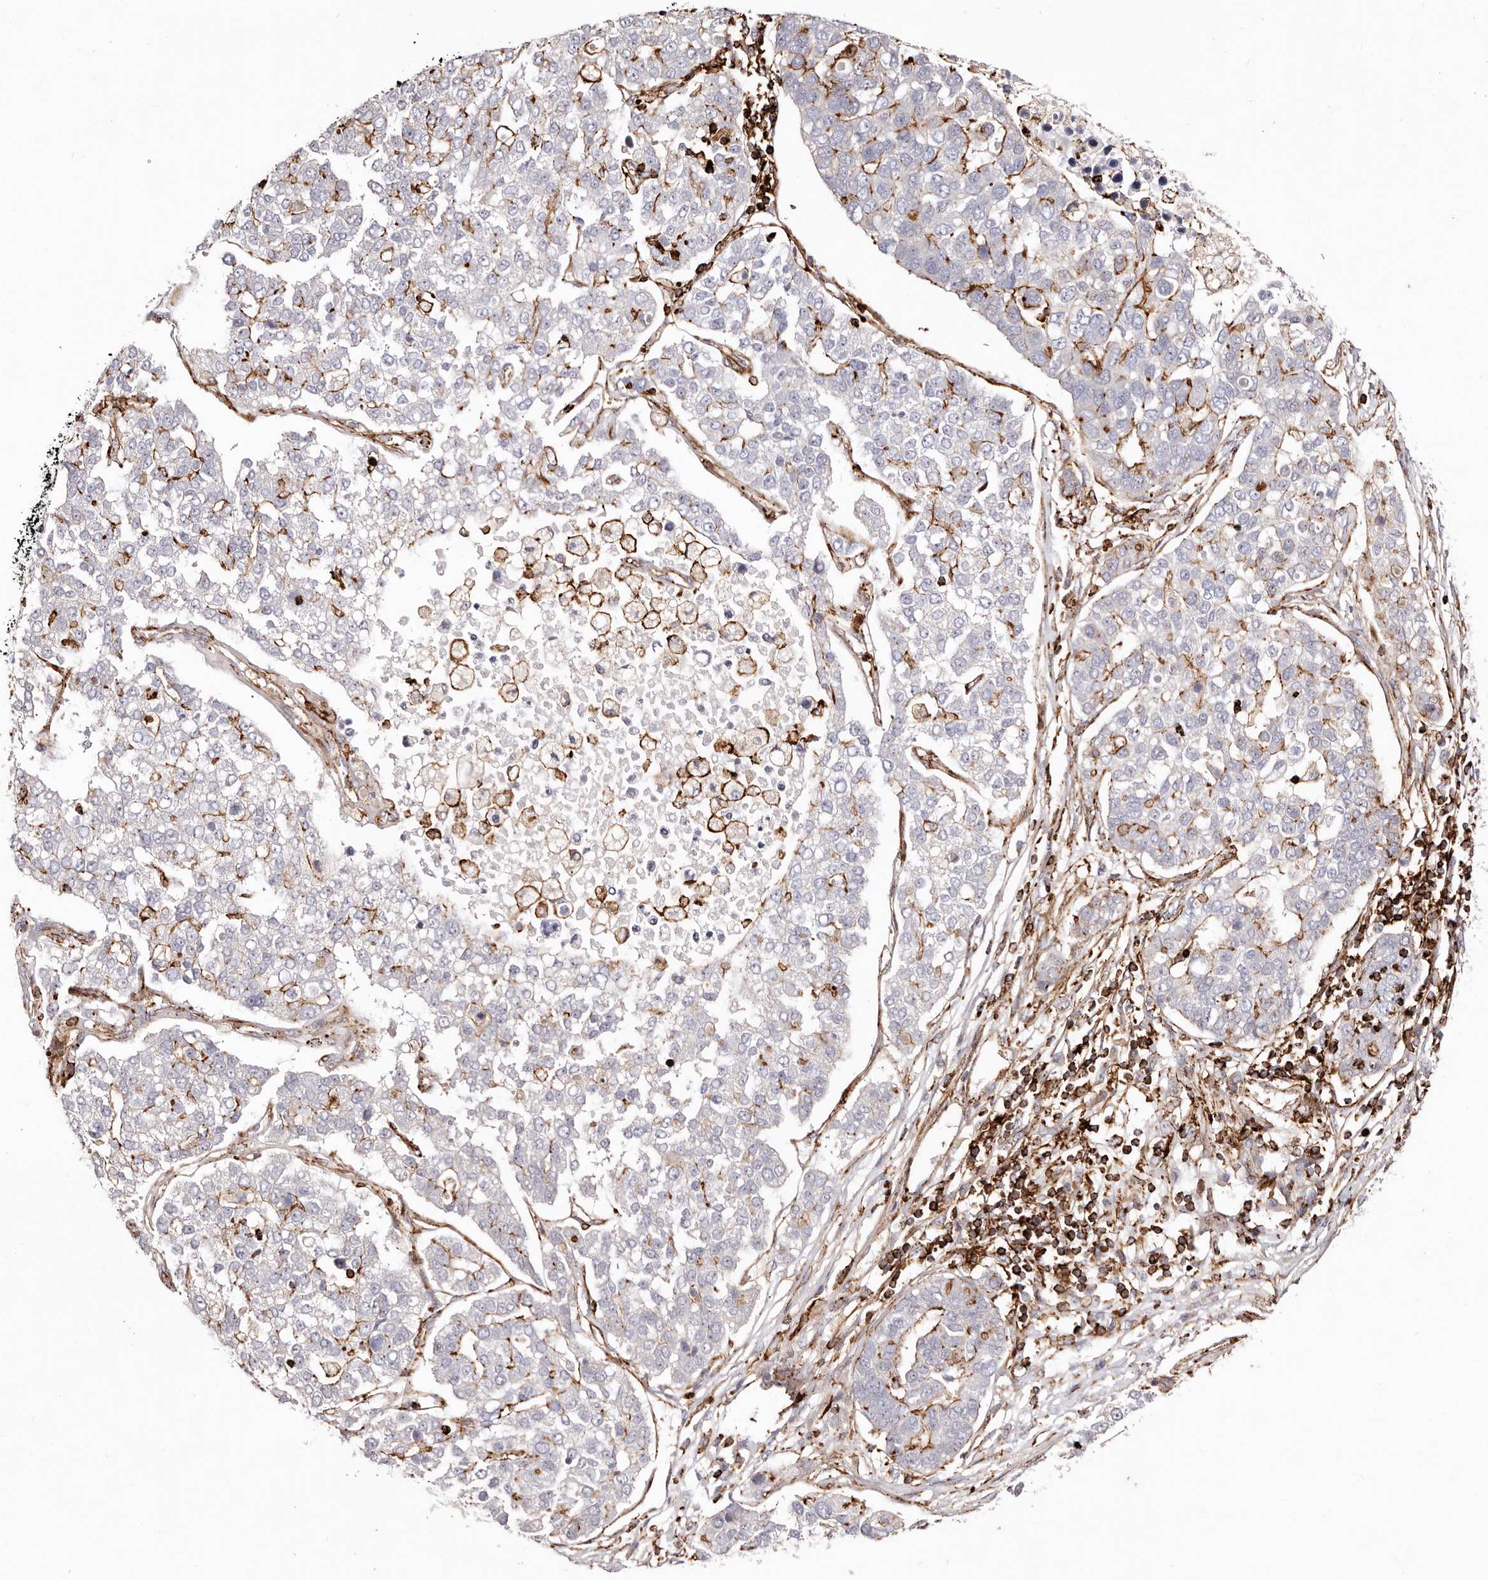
{"staining": {"intensity": "moderate", "quantity": "<25%", "location": "cytoplasmic/membranous"}, "tissue": "pancreatic cancer", "cell_type": "Tumor cells", "image_type": "cancer", "snomed": [{"axis": "morphology", "description": "Adenocarcinoma, NOS"}, {"axis": "topography", "description": "Pancreas"}], "caption": "A micrograph of human pancreatic adenocarcinoma stained for a protein reveals moderate cytoplasmic/membranous brown staining in tumor cells.", "gene": "PTPN22", "patient": {"sex": "female", "age": 61}}